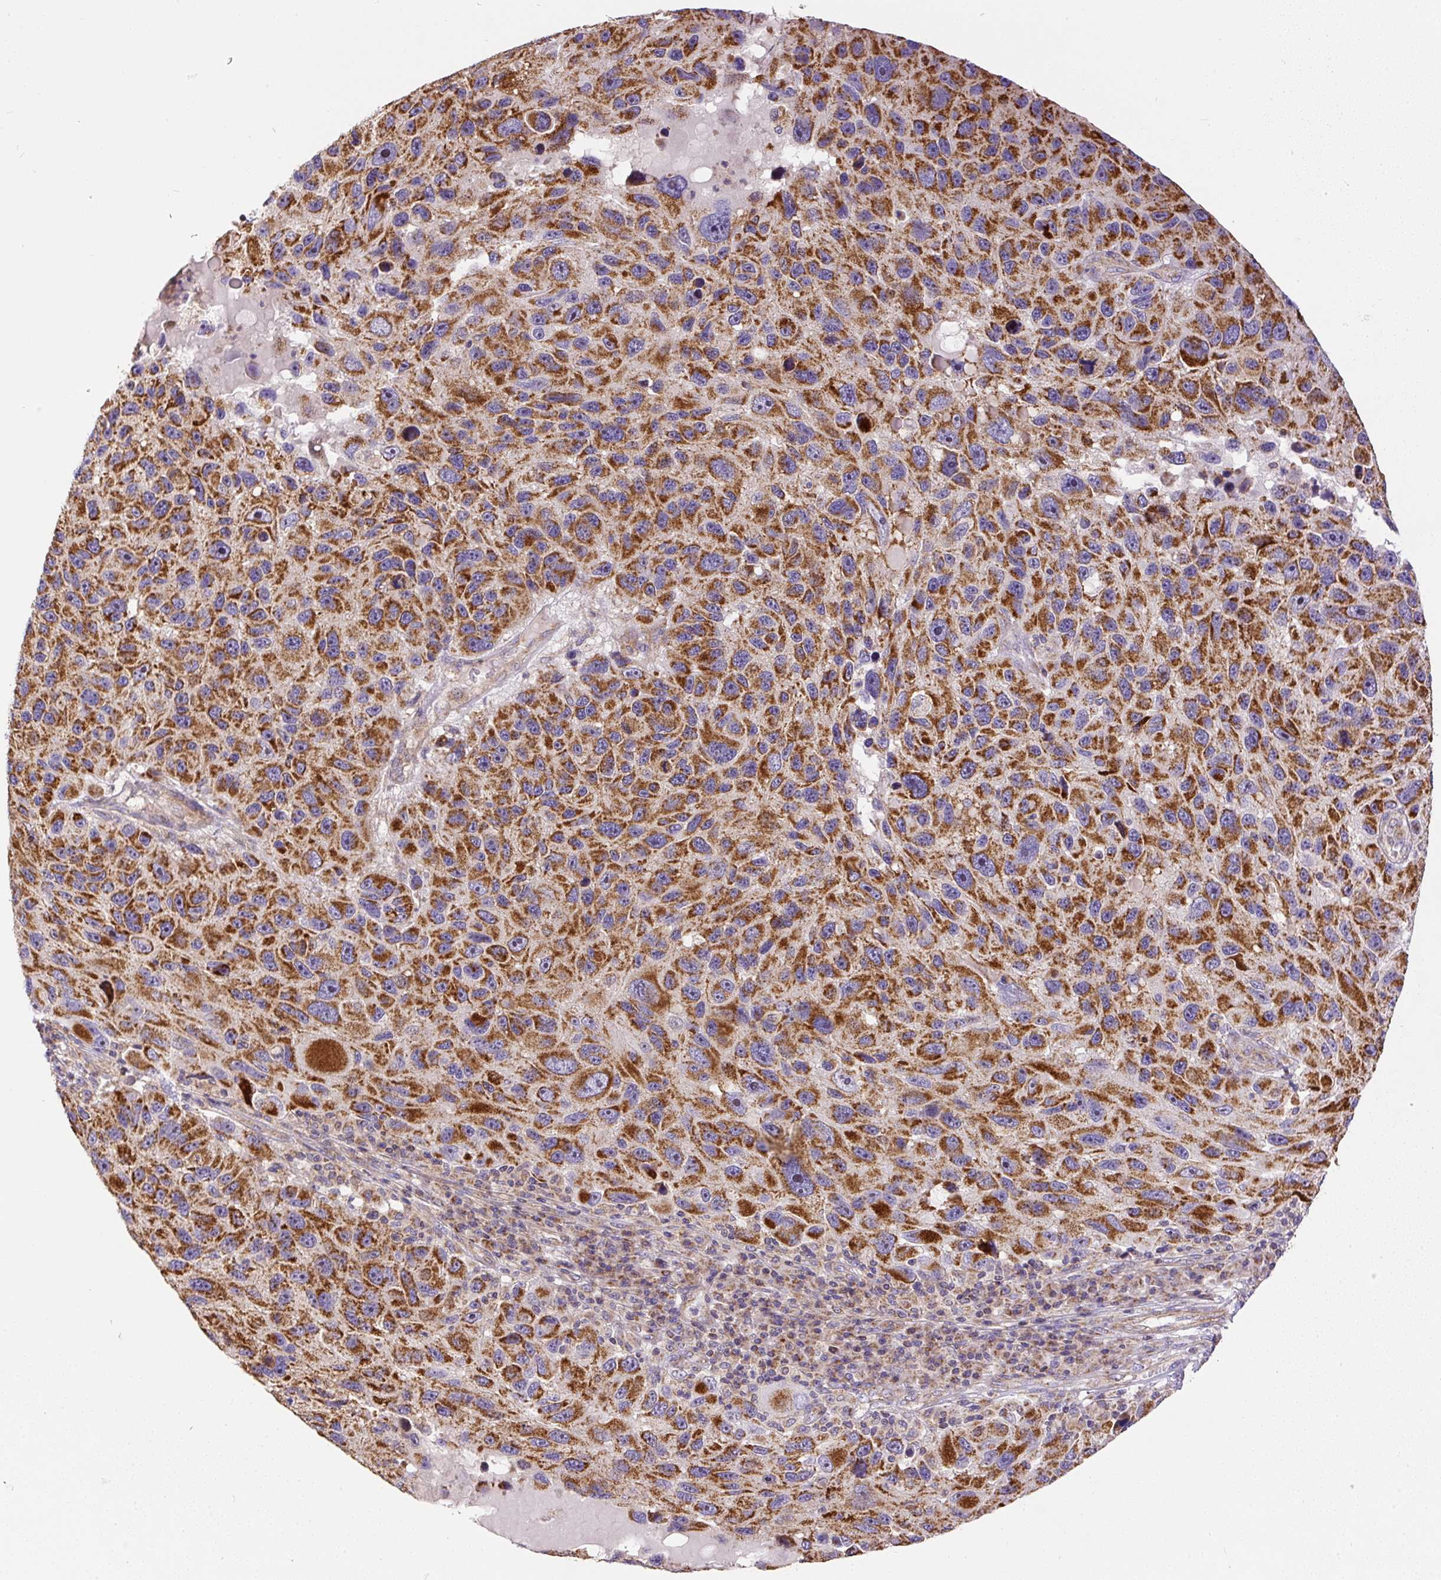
{"staining": {"intensity": "strong", "quantity": ">75%", "location": "cytoplasmic/membranous"}, "tissue": "melanoma", "cell_type": "Tumor cells", "image_type": "cancer", "snomed": [{"axis": "morphology", "description": "Malignant melanoma, NOS"}, {"axis": "topography", "description": "Skin"}], "caption": "Malignant melanoma tissue reveals strong cytoplasmic/membranous staining in about >75% of tumor cells (DAB (3,3'-diaminobenzidine) IHC, brown staining for protein, blue staining for nuclei).", "gene": "NDUFAF2", "patient": {"sex": "male", "age": 53}}